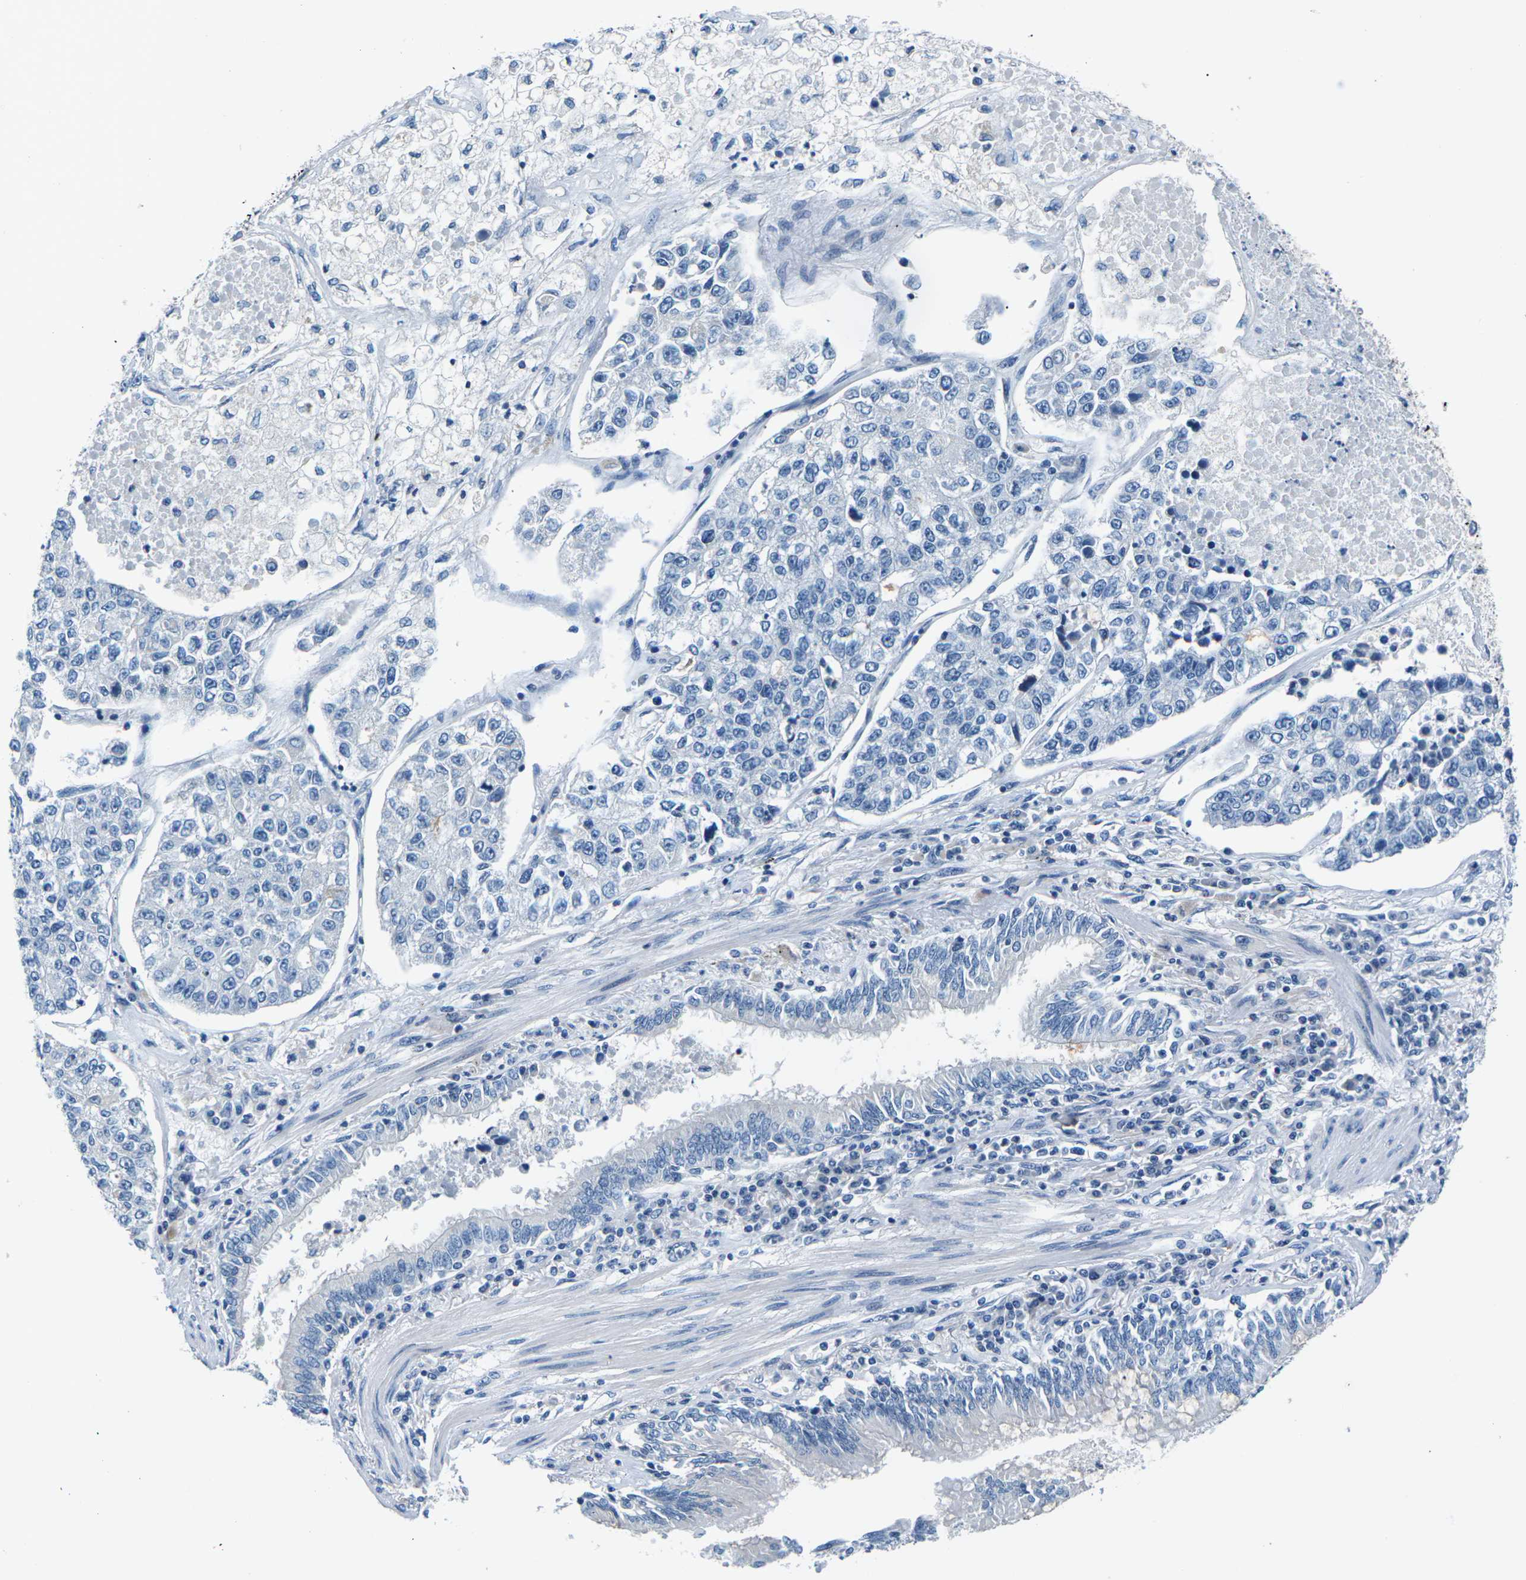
{"staining": {"intensity": "negative", "quantity": "none", "location": "none"}, "tissue": "lung cancer", "cell_type": "Tumor cells", "image_type": "cancer", "snomed": [{"axis": "morphology", "description": "Adenocarcinoma, NOS"}, {"axis": "topography", "description": "Lung"}], "caption": "Immunohistochemistry micrograph of neoplastic tissue: human lung cancer stained with DAB (3,3'-diaminobenzidine) shows no significant protein staining in tumor cells.", "gene": "UMOD", "patient": {"sex": "male", "age": 49}}